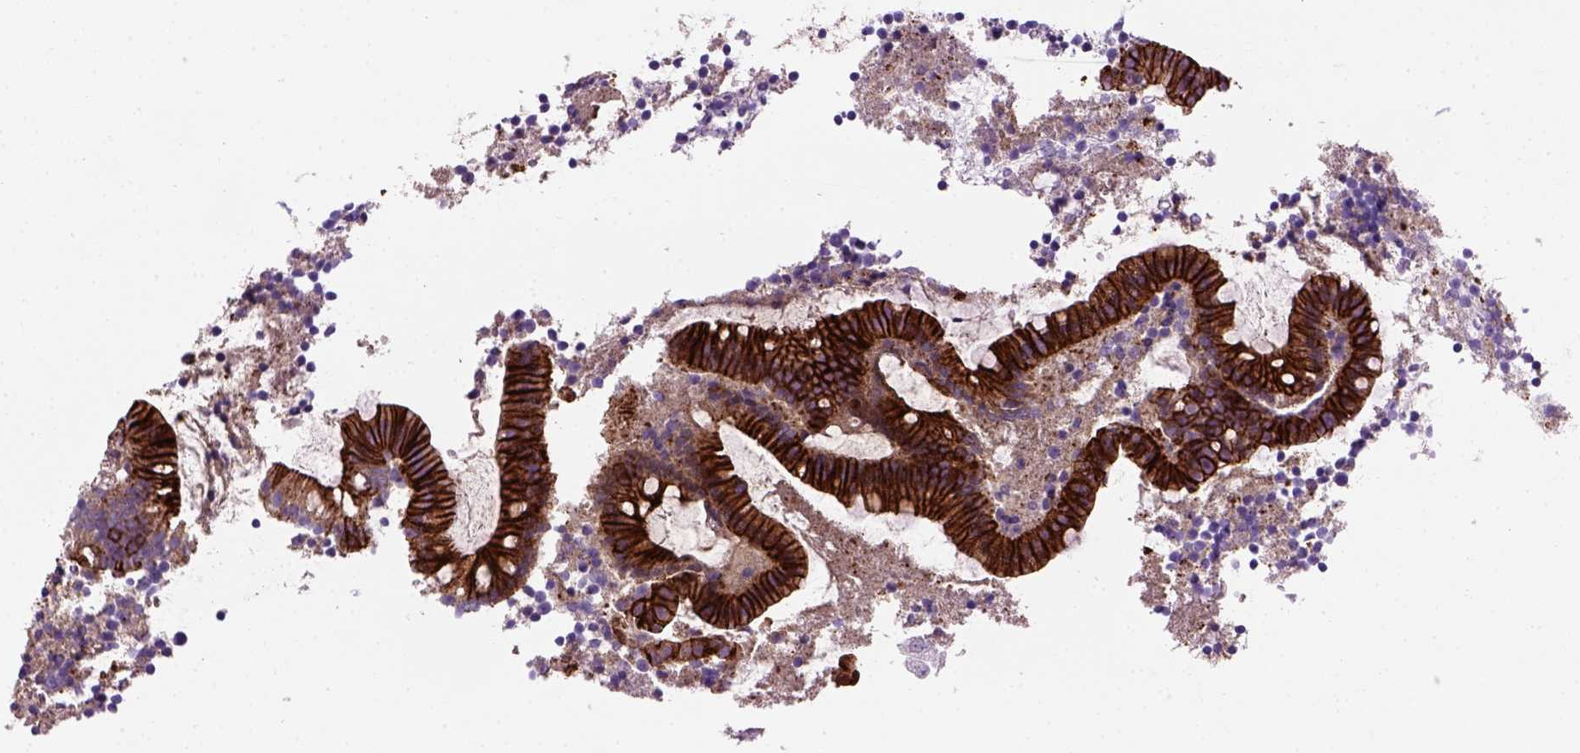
{"staining": {"intensity": "strong", "quantity": ">75%", "location": "cytoplasmic/membranous"}, "tissue": "appendix", "cell_type": "Glandular cells", "image_type": "normal", "snomed": [{"axis": "morphology", "description": "Normal tissue, NOS"}, {"axis": "topography", "description": "Appendix"}], "caption": "This micrograph reveals unremarkable appendix stained with IHC to label a protein in brown. The cytoplasmic/membranous of glandular cells show strong positivity for the protein. Nuclei are counter-stained blue.", "gene": "CDH1", "patient": {"sex": "female", "age": 32}}